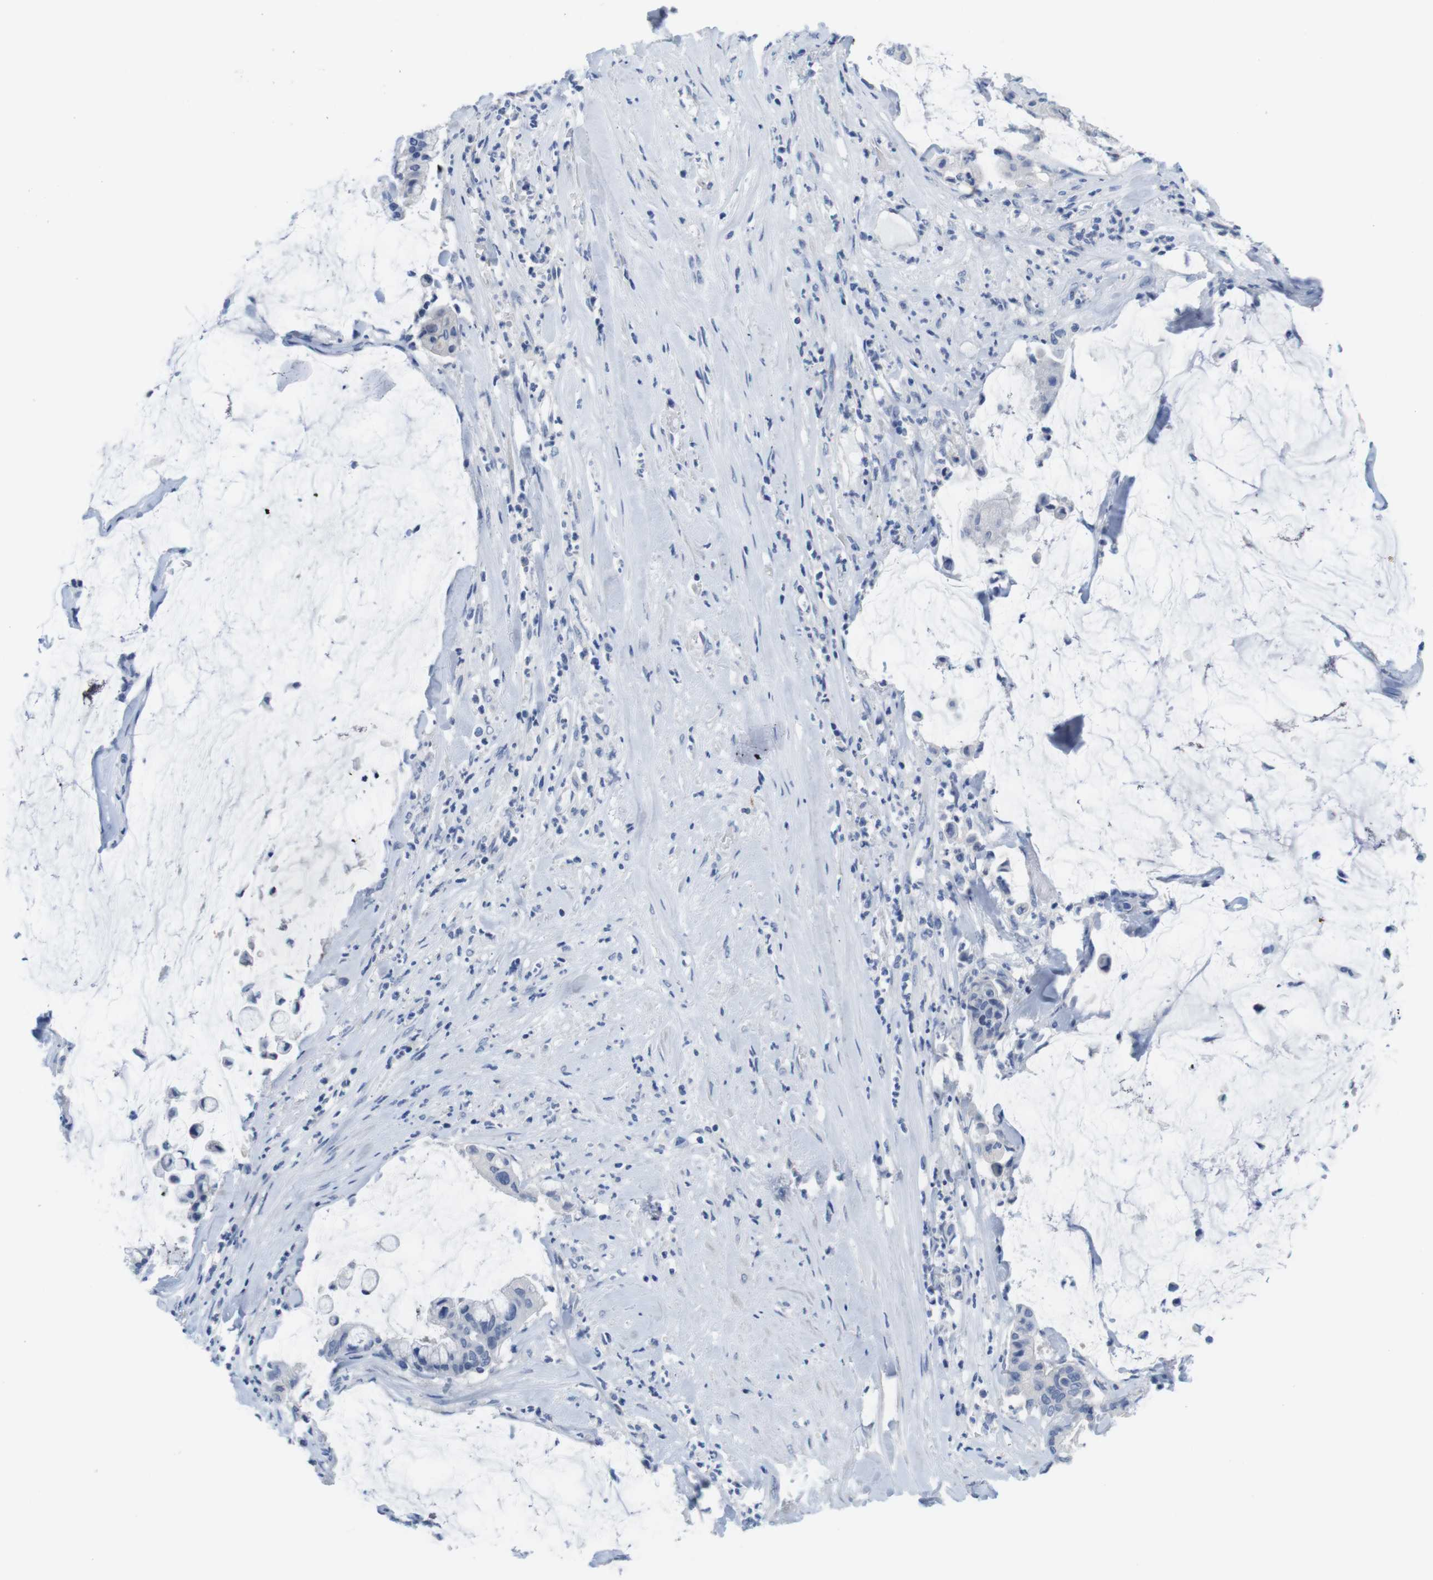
{"staining": {"intensity": "negative", "quantity": "none", "location": "none"}, "tissue": "pancreatic cancer", "cell_type": "Tumor cells", "image_type": "cancer", "snomed": [{"axis": "morphology", "description": "Adenocarcinoma, NOS"}, {"axis": "topography", "description": "Pancreas"}], "caption": "Immunohistochemistry of human adenocarcinoma (pancreatic) displays no positivity in tumor cells. The staining is performed using DAB (3,3'-diaminobenzidine) brown chromogen with nuclei counter-stained in using hematoxylin.", "gene": "MAP6", "patient": {"sex": "male", "age": 41}}